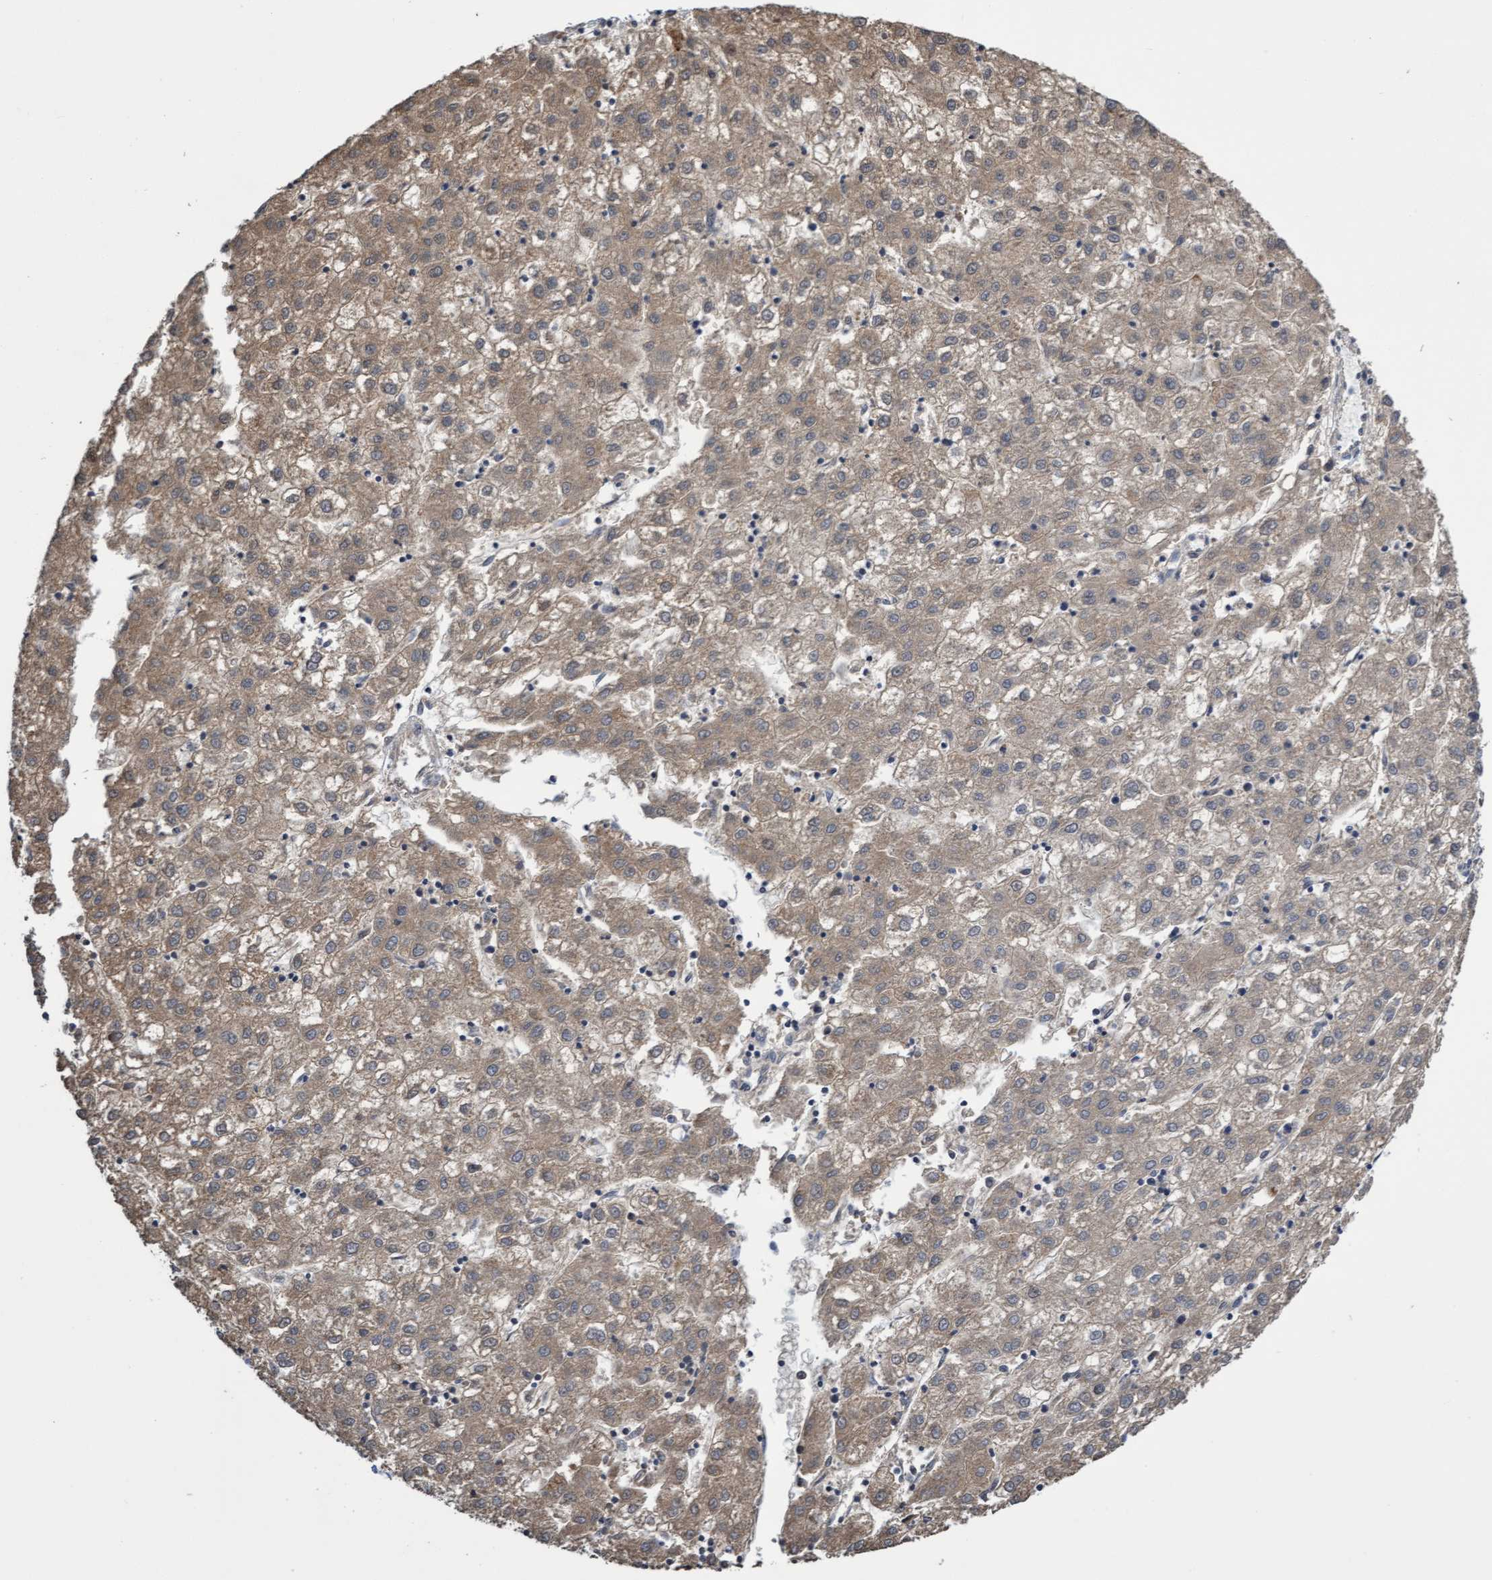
{"staining": {"intensity": "weak", "quantity": ">75%", "location": "cytoplasmic/membranous"}, "tissue": "liver cancer", "cell_type": "Tumor cells", "image_type": "cancer", "snomed": [{"axis": "morphology", "description": "Carcinoma, Hepatocellular, NOS"}, {"axis": "topography", "description": "Liver"}], "caption": "This micrograph demonstrates immunohistochemistry staining of human liver cancer, with low weak cytoplasmic/membranous positivity in approximately >75% of tumor cells.", "gene": "ITFG1", "patient": {"sex": "male", "age": 72}}